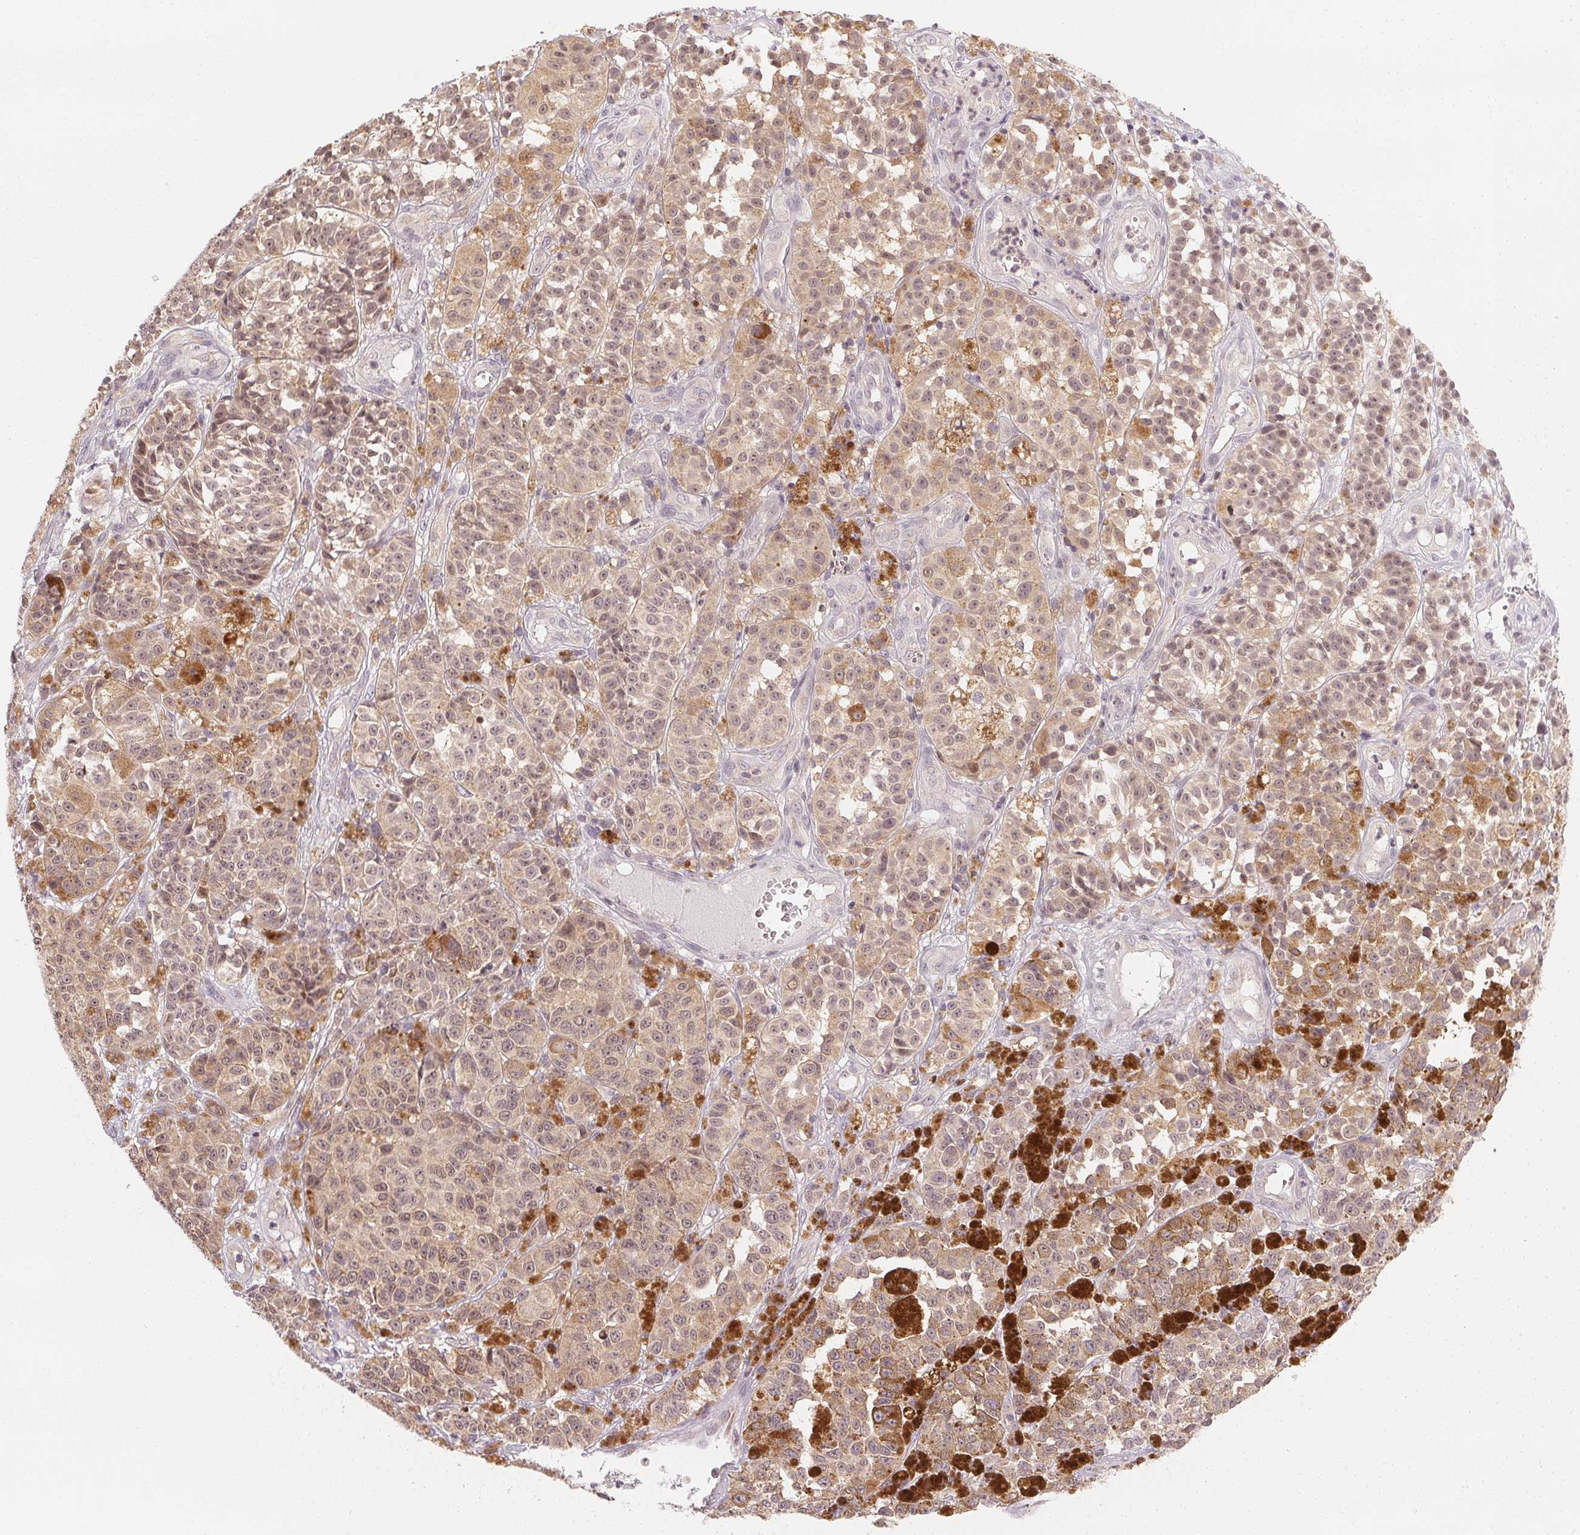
{"staining": {"intensity": "weak", "quantity": ">75%", "location": "cytoplasmic/membranous"}, "tissue": "melanoma", "cell_type": "Tumor cells", "image_type": "cancer", "snomed": [{"axis": "morphology", "description": "Malignant melanoma, NOS"}, {"axis": "topography", "description": "Skin"}], "caption": "Protein expression analysis of malignant melanoma displays weak cytoplasmic/membranous positivity in about >75% of tumor cells.", "gene": "NCOA4", "patient": {"sex": "female", "age": 58}}